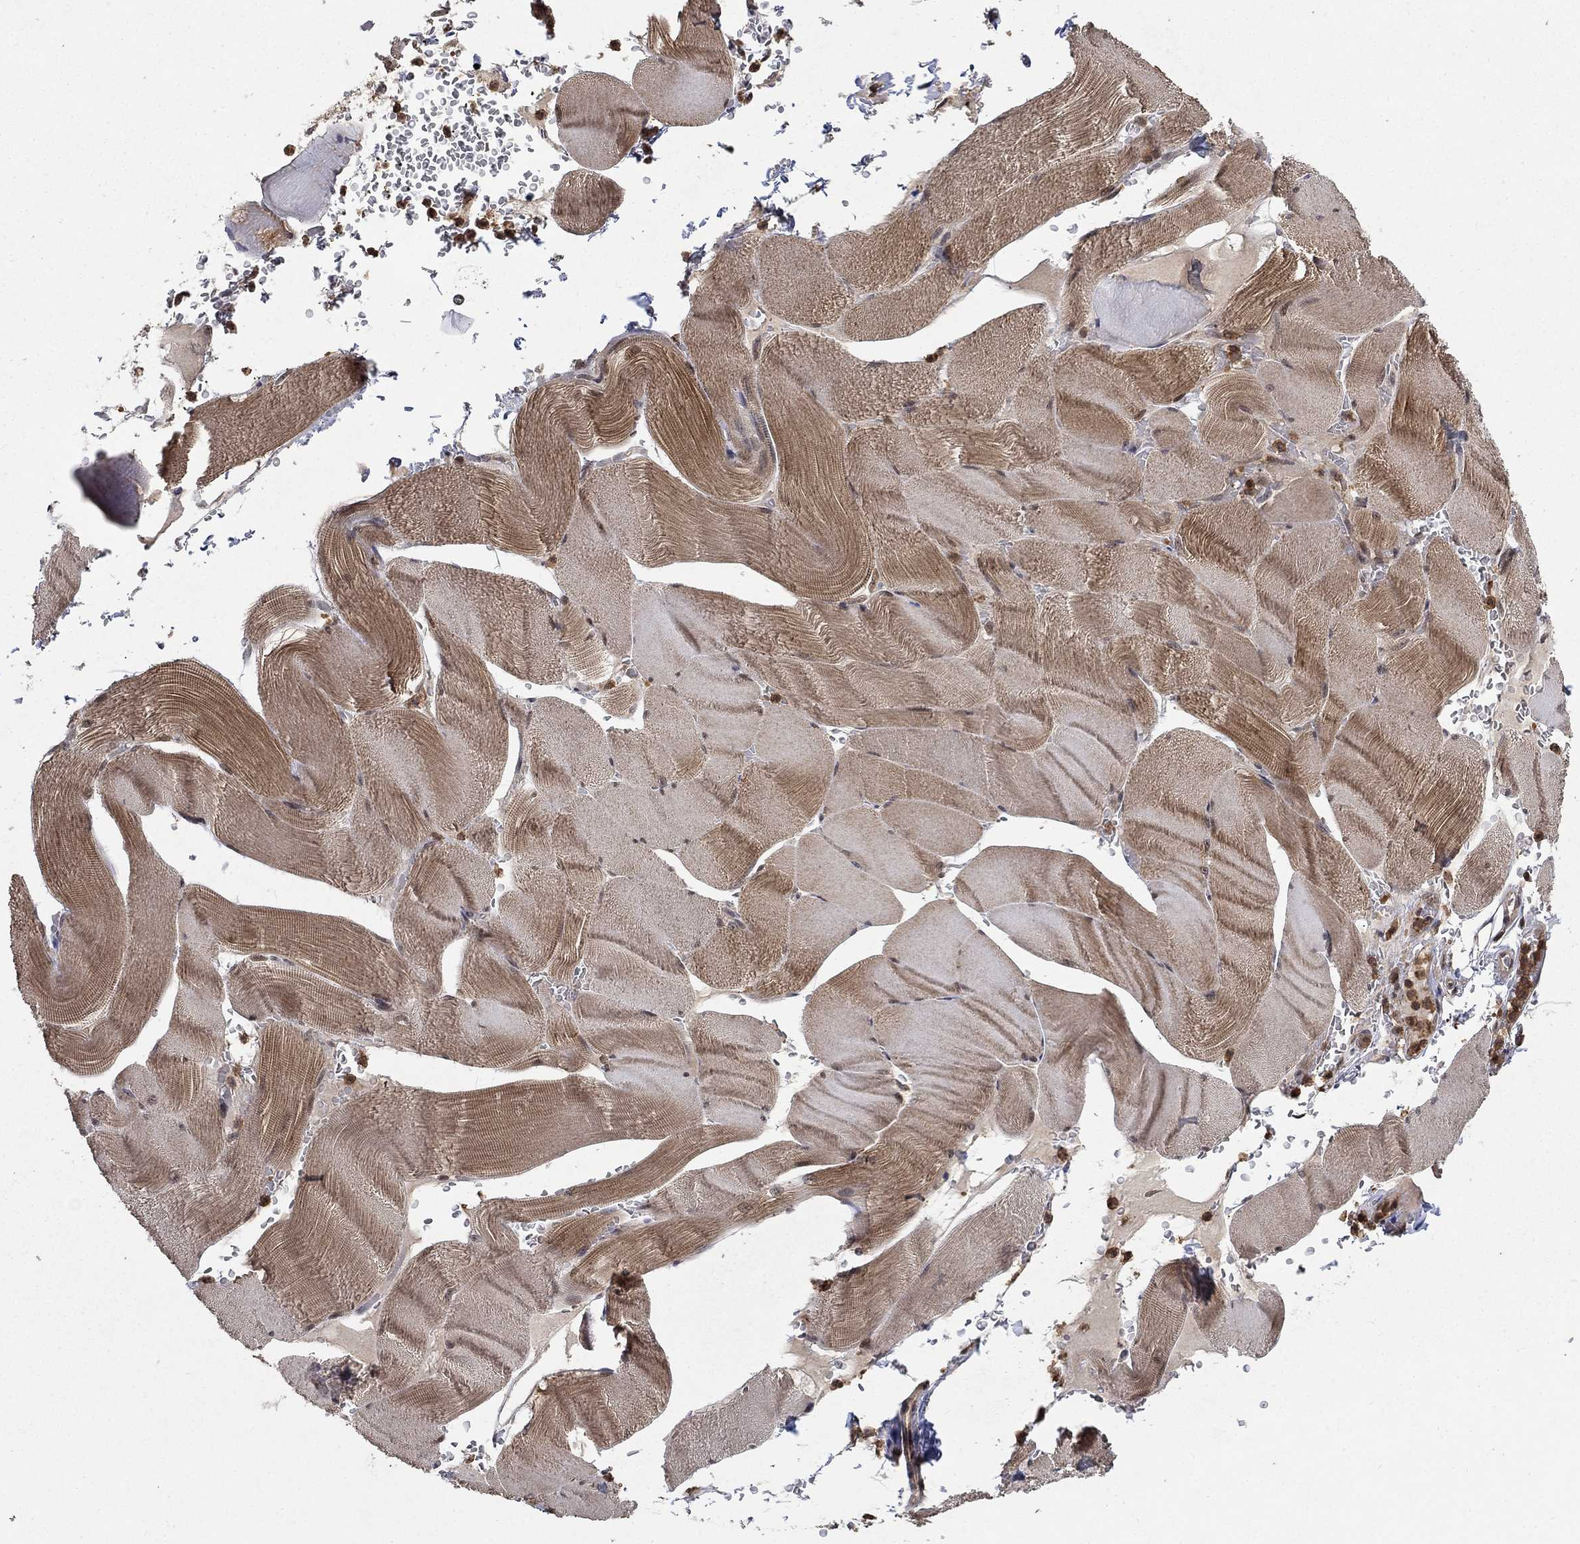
{"staining": {"intensity": "weak", "quantity": "25%-75%", "location": "cytoplasmic/membranous"}, "tissue": "skeletal muscle", "cell_type": "Myocytes", "image_type": "normal", "snomed": [{"axis": "morphology", "description": "Normal tissue, NOS"}, {"axis": "topography", "description": "Skeletal muscle"}], "caption": "High-power microscopy captured an immunohistochemistry micrograph of unremarkable skeletal muscle, revealing weak cytoplasmic/membranous positivity in about 25%-75% of myocytes. (IHC, brightfield microscopy, high magnification).", "gene": "CCDC66", "patient": {"sex": "male", "age": 56}}